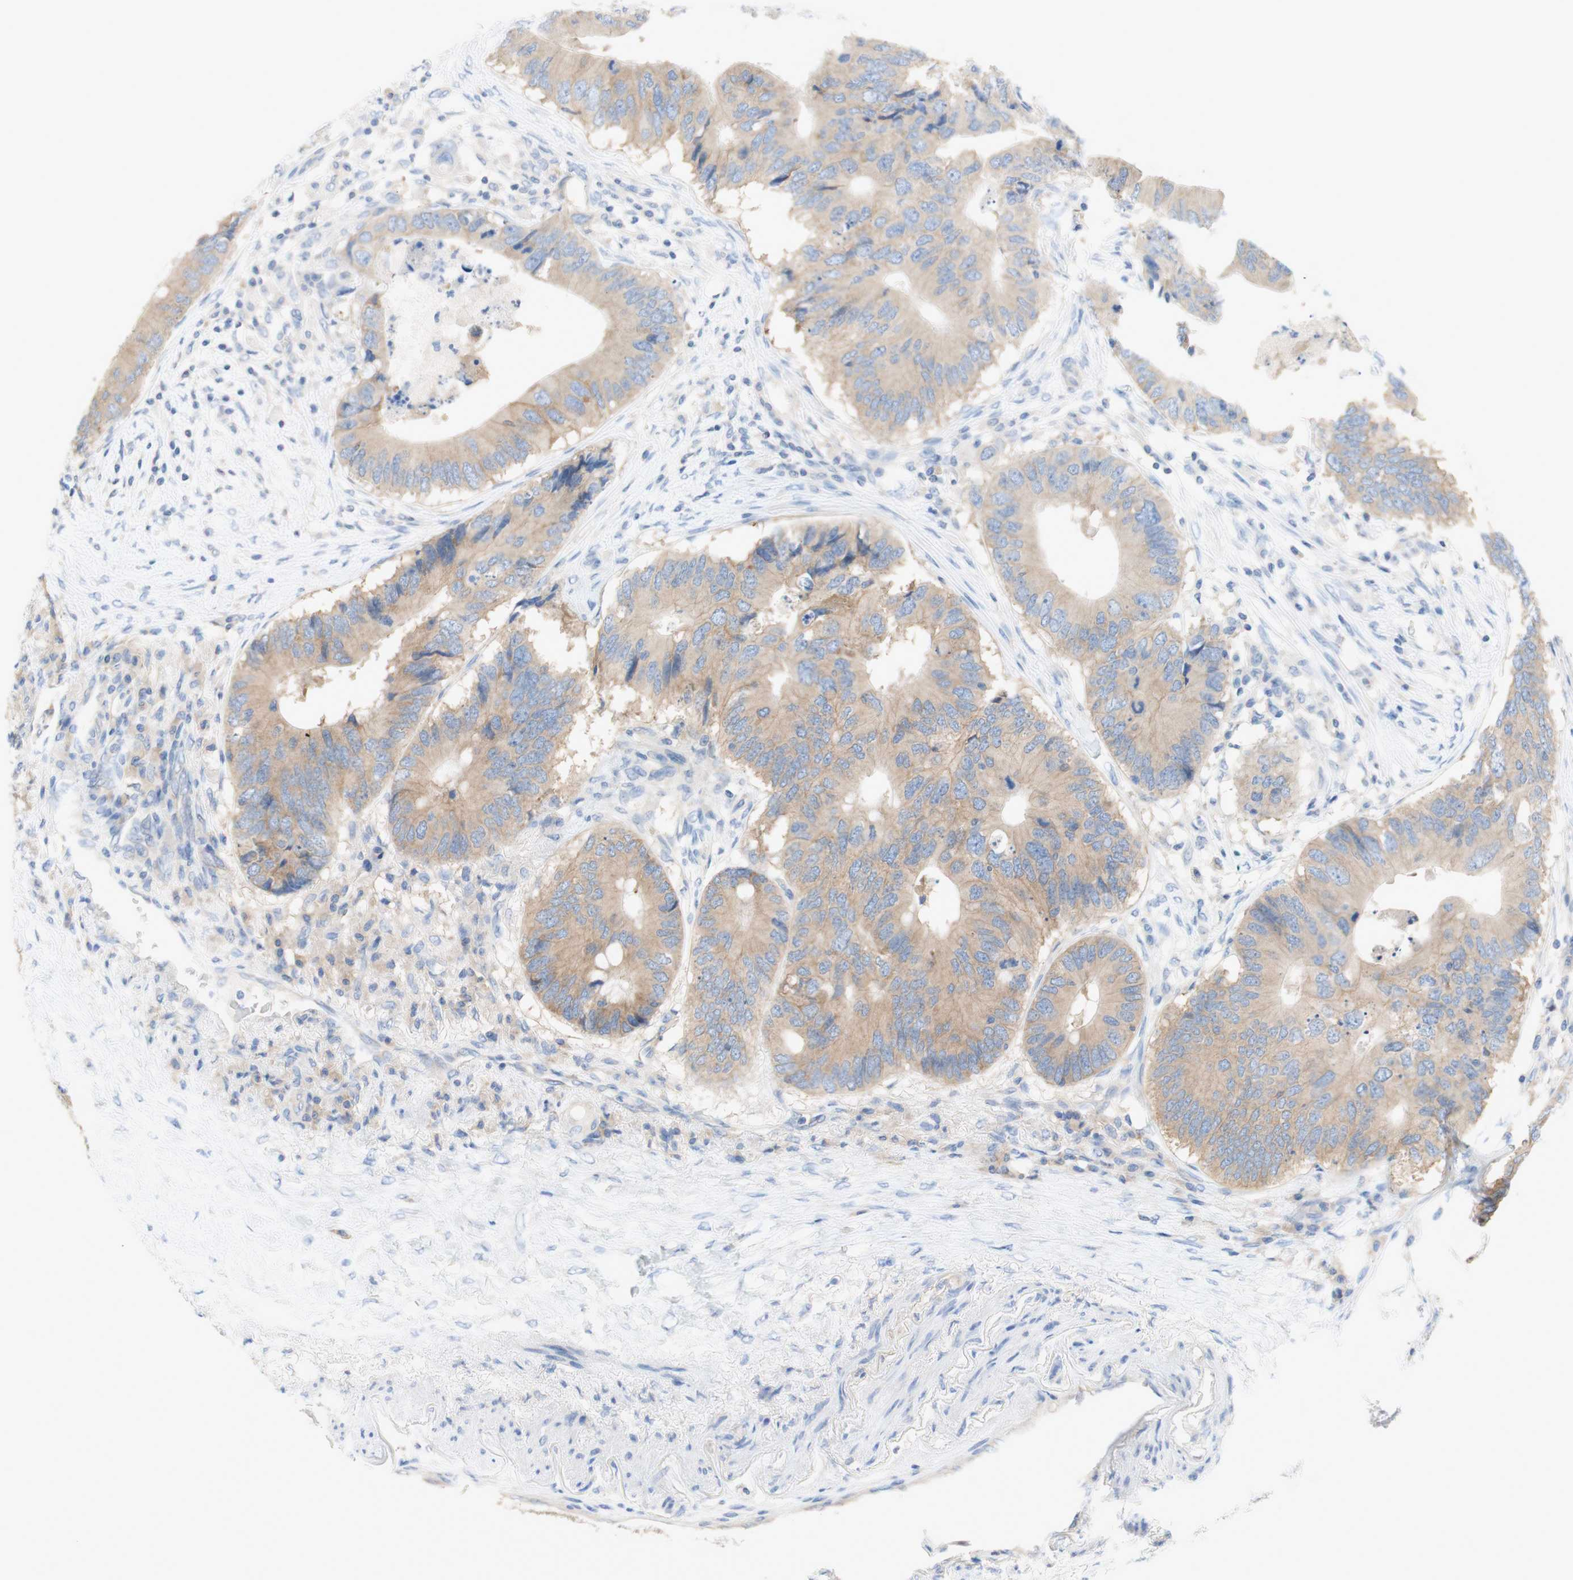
{"staining": {"intensity": "weak", "quantity": ">75%", "location": "cytoplasmic/membranous"}, "tissue": "colorectal cancer", "cell_type": "Tumor cells", "image_type": "cancer", "snomed": [{"axis": "morphology", "description": "Adenocarcinoma, NOS"}, {"axis": "topography", "description": "Colon"}], "caption": "A low amount of weak cytoplasmic/membranous staining is seen in approximately >75% of tumor cells in adenocarcinoma (colorectal) tissue.", "gene": "ATP2B1", "patient": {"sex": "male", "age": 71}}